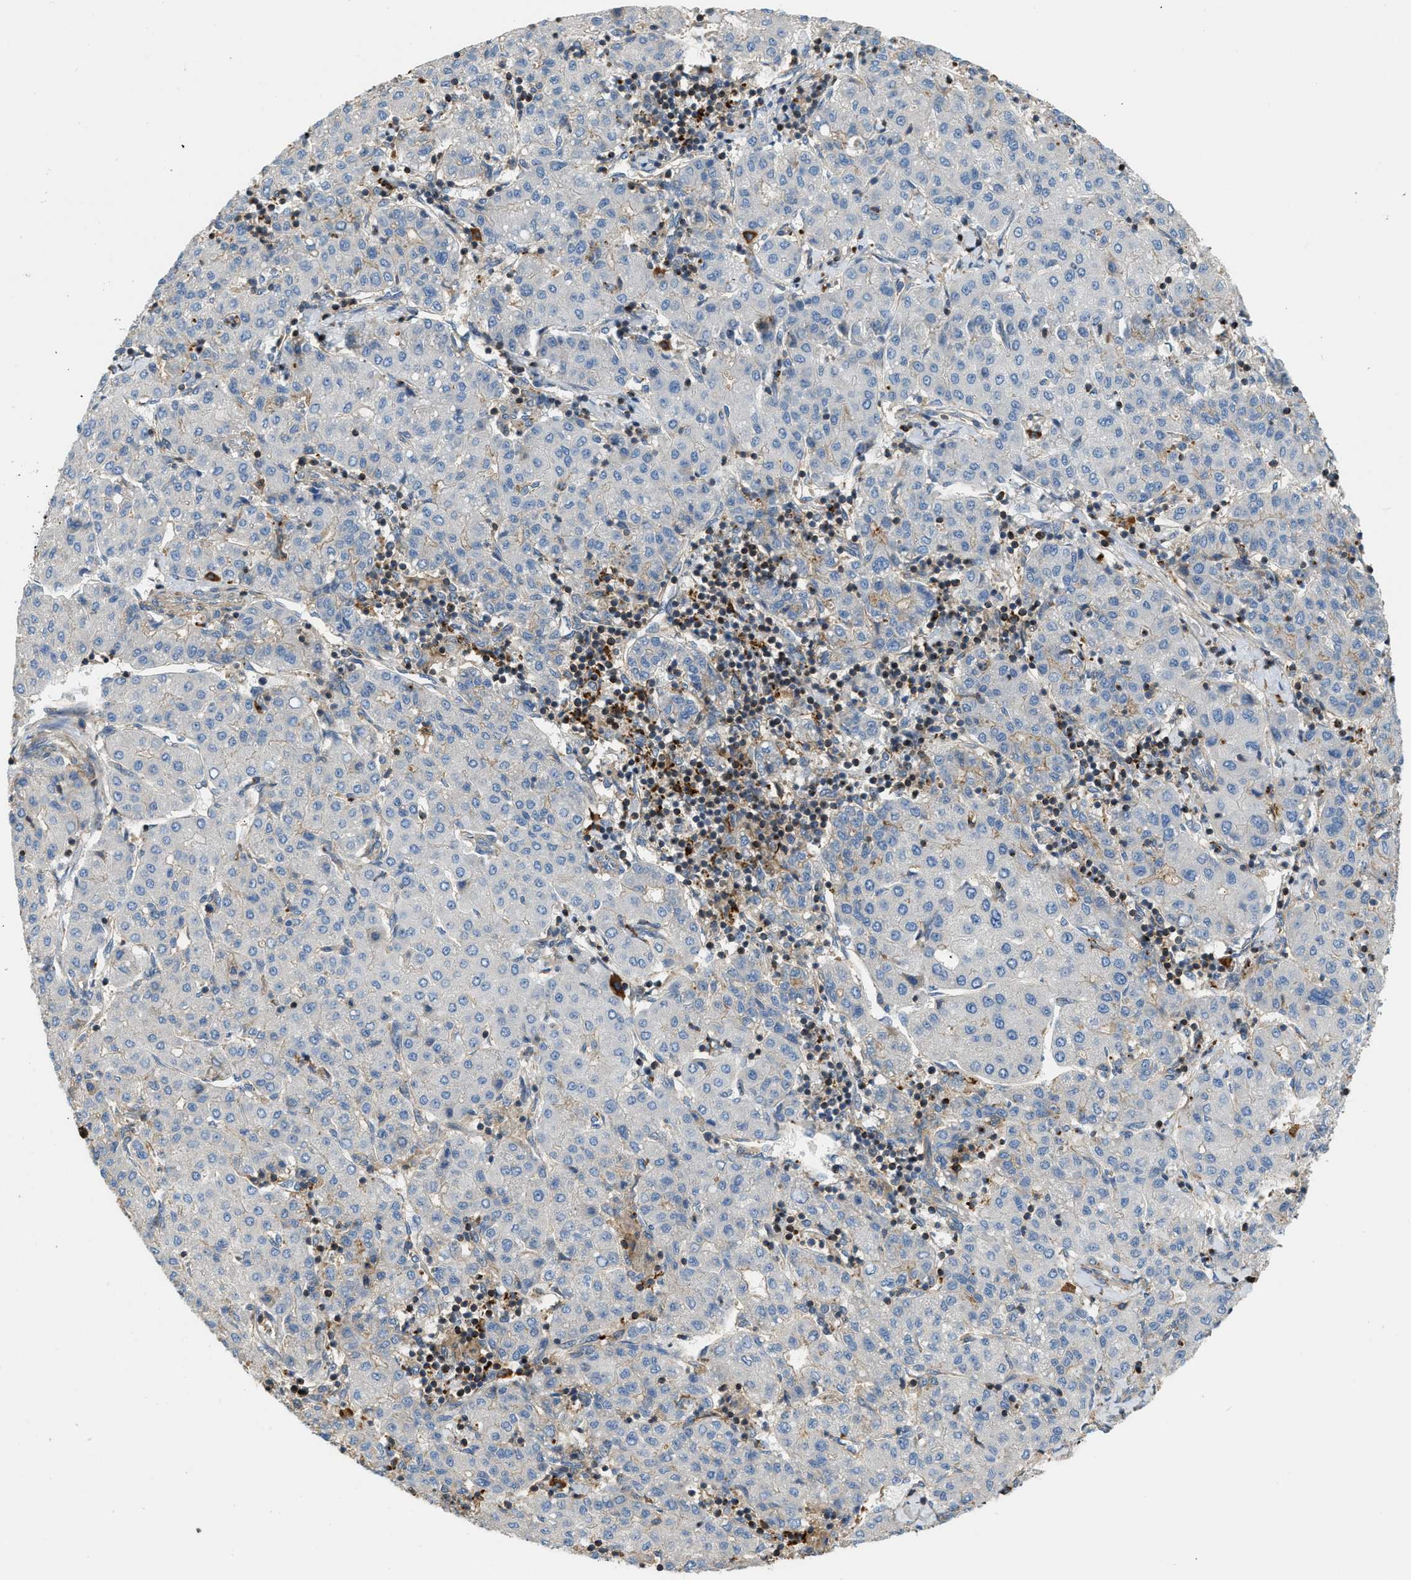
{"staining": {"intensity": "negative", "quantity": "none", "location": "none"}, "tissue": "liver cancer", "cell_type": "Tumor cells", "image_type": "cancer", "snomed": [{"axis": "morphology", "description": "Carcinoma, Hepatocellular, NOS"}, {"axis": "topography", "description": "Liver"}], "caption": "Liver cancer (hepatocellular carcinoma) was stained to show a protein in brown. There is no significant expression in tumor cells. (Immunohistochemistry (ihc), brightfield microscopy, high magnification).", "gene": "BTN3A2", "patient": {"sex": "male", "age": 65}}